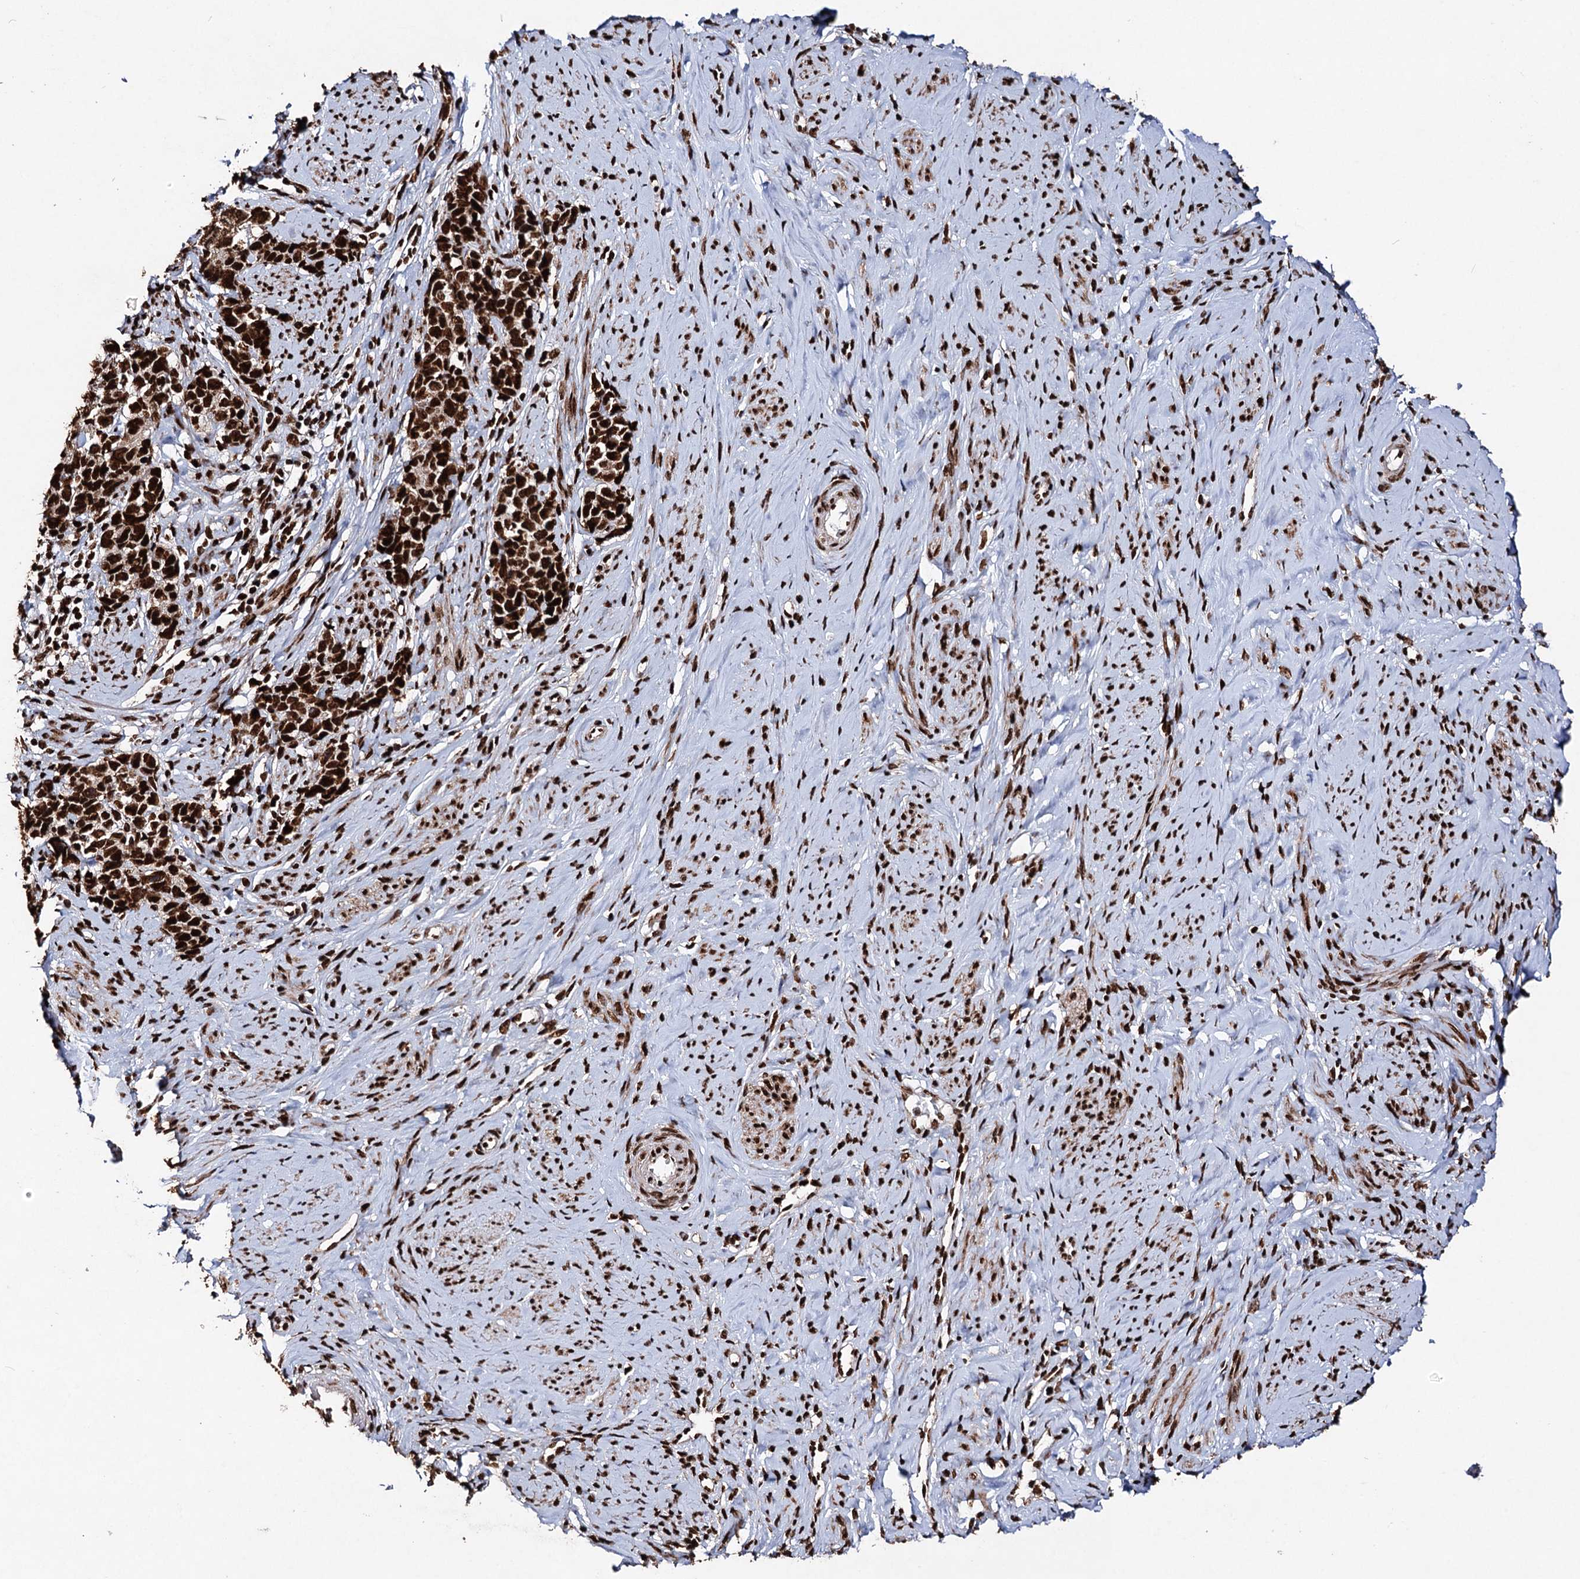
{"staining": {"intensity": "strong", "quantity": ">75%", "location": "nuclear"}, "tissue": "cervical cancer", "cell_type": "Tumor cells", "image_type": "cancer", "snomed": [{"axis": "morphology", "description": "Squamous cell carcinoma, NOS"}, {"axis": "topography", "description": "Cervix"}], "caption": "Immunohistochemistry (DAB (3,3'-diaminobenzidine)) staining of cervical cancer shows strong nuclear protein expression in about >75% of tumor cells.", "gene": "MATR3", "patient": {"sex": "female", "age": 63}}